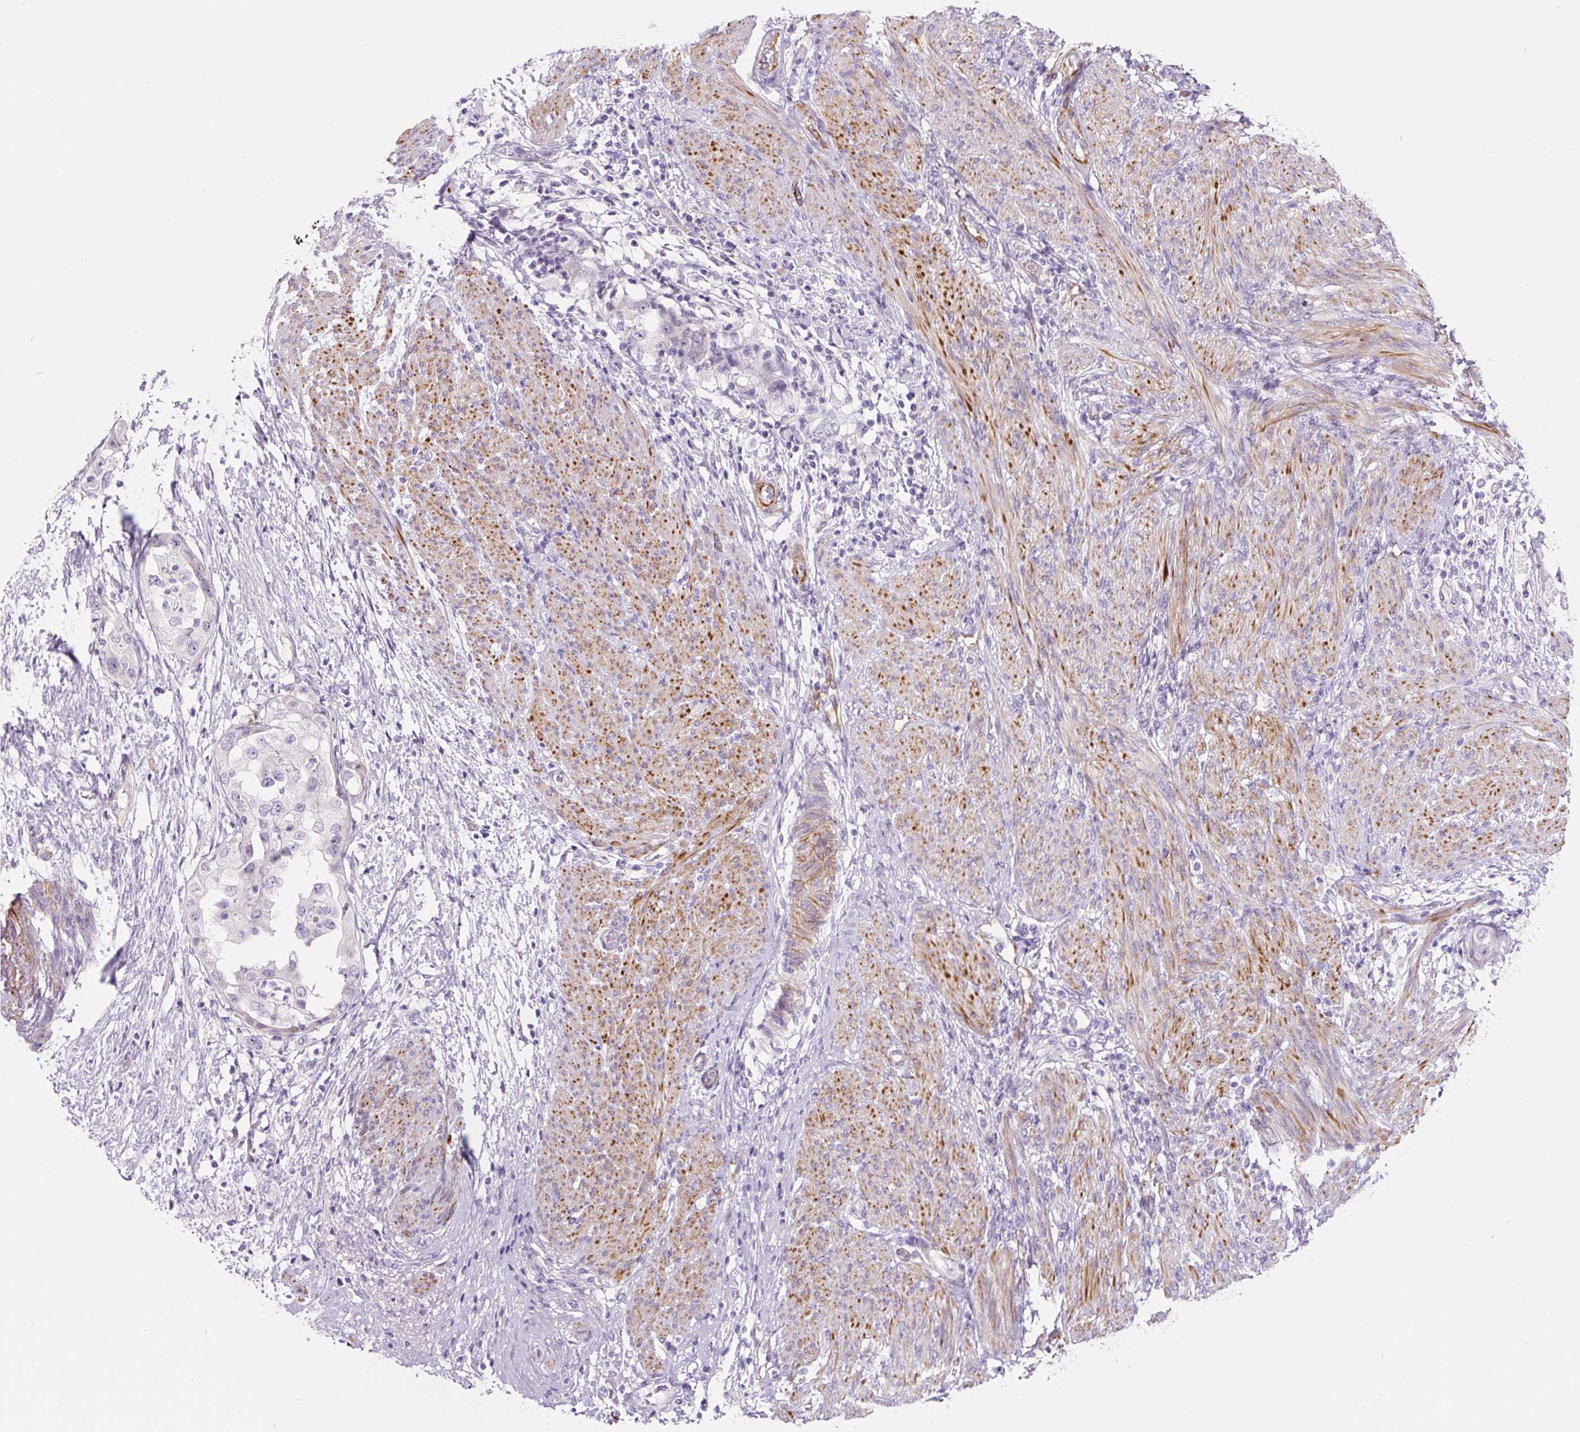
{"staining": {"intensity": "negative", "quantity": "none", "location": "none"}, "tissue": "endometrial cancer", "cell_type": "Tumor cells", "image_type": "cancer", "snomed": [{"axis": "morphology", "description": "Adenocarcinoma, NOS"}, {"axis": "topography", "description": "Endometrium"}], "caption": "This is an immunohistochemistry image of human endometrial cancer (adenocarcinoma). There is no positivity in tumor cells.", "gene": "CCL25", "patient": {"sex": "female", "age": 85}}